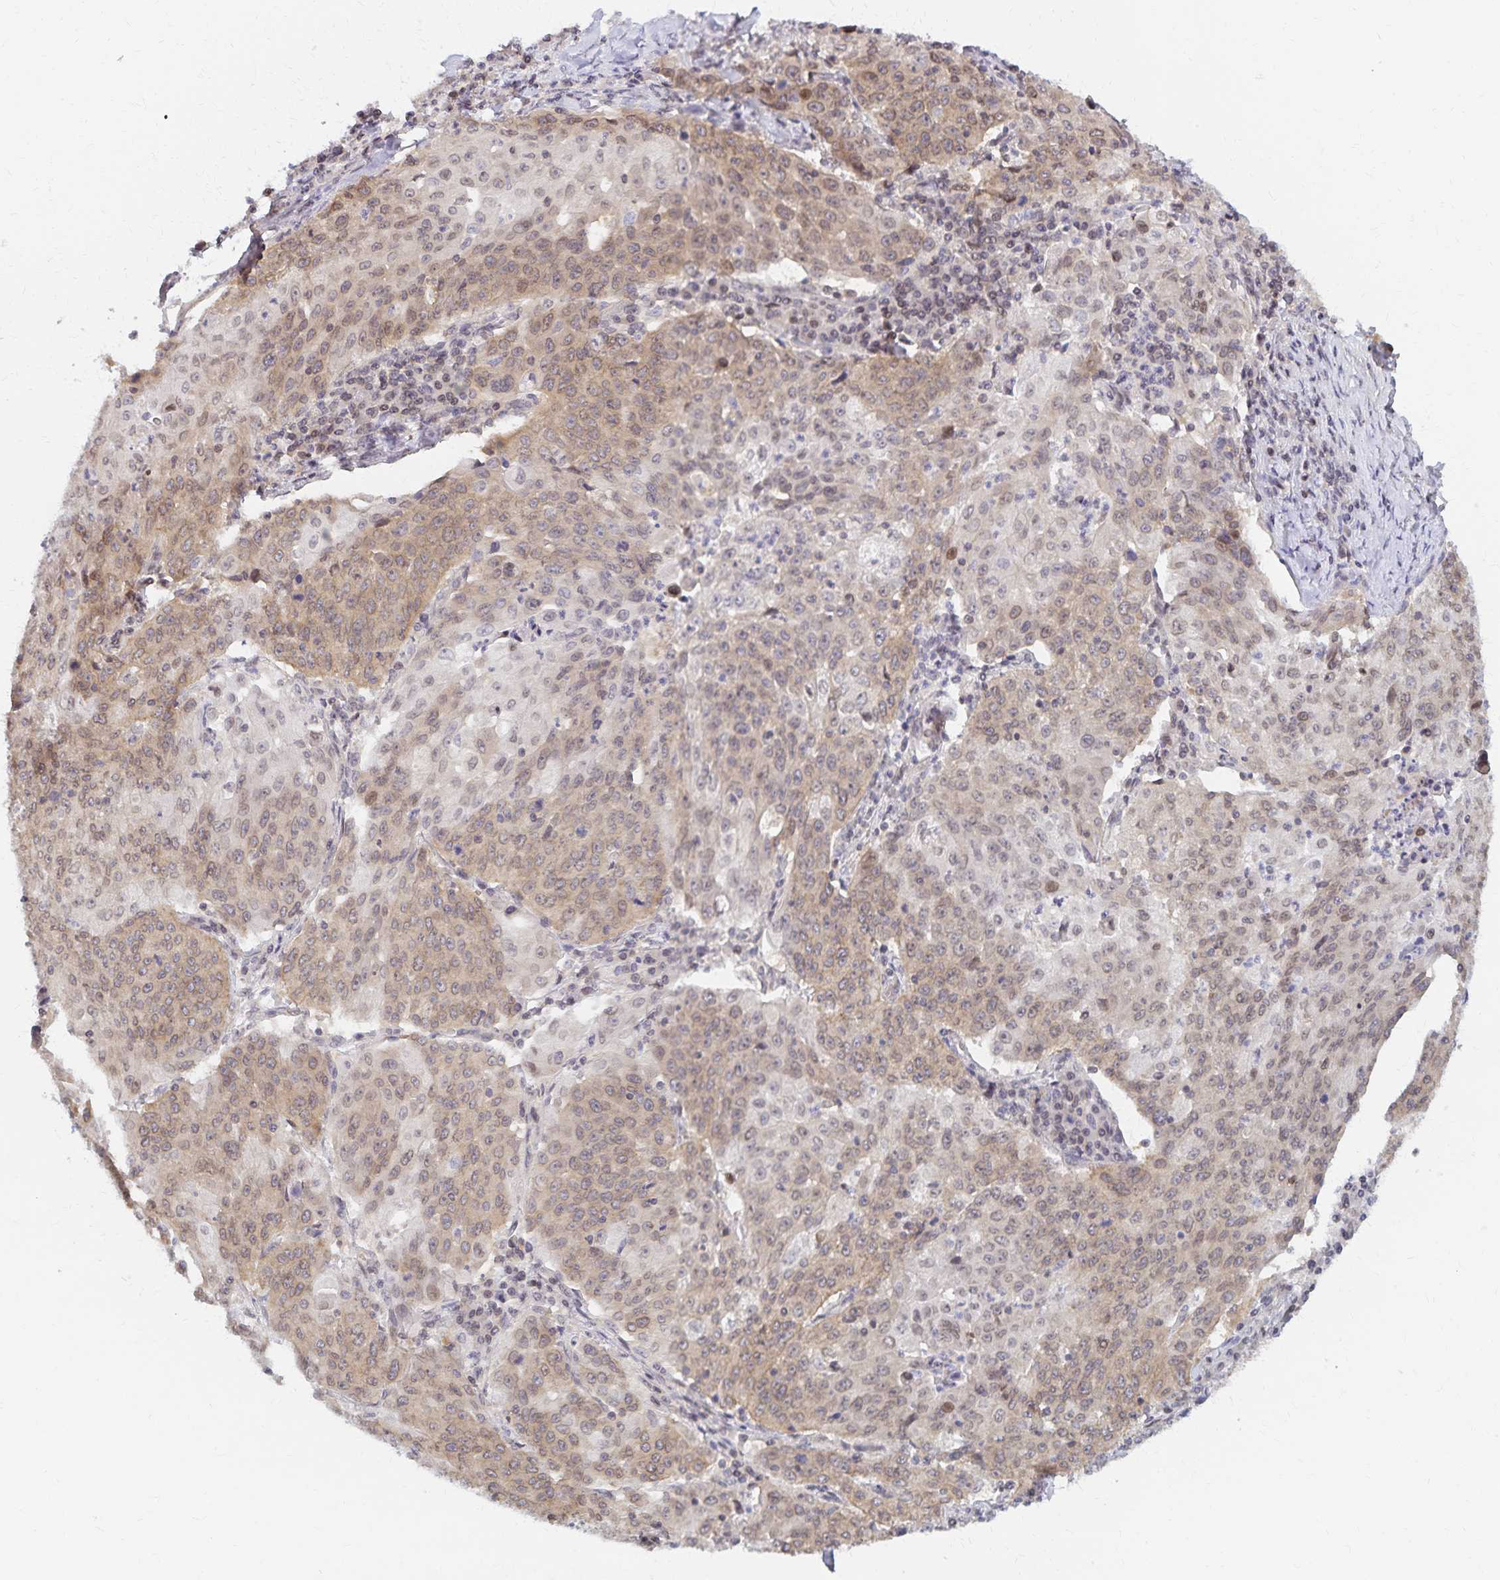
{"staining": {"intensity": "weak", "quantity": "25%-75%", "location": "cytoplasmic/membranous,nuclear"}, "tissue": "lung cancer", "cell_type": "Tumor cells", "image_type": "cancer", "snomed": [{"axis": "morphology", "description": "Squamous cell carcinoma, NOS"}, {"axis": "morphology", "description": "Squamous cell carcinoma, metastatic, NOS"}, {"axis": "topography", "description": "Bronchus"}, {"axis": "topography", "description": "Lung"}], "caption": "Brown immunohistochemical staining in human lung cancer shows weak cytoplasmic/membranous and nuclear positivity in about 25%-75% of tumor cells.", "gene": "RAB9B", "patient": {"sex": "male", "age": 62}}